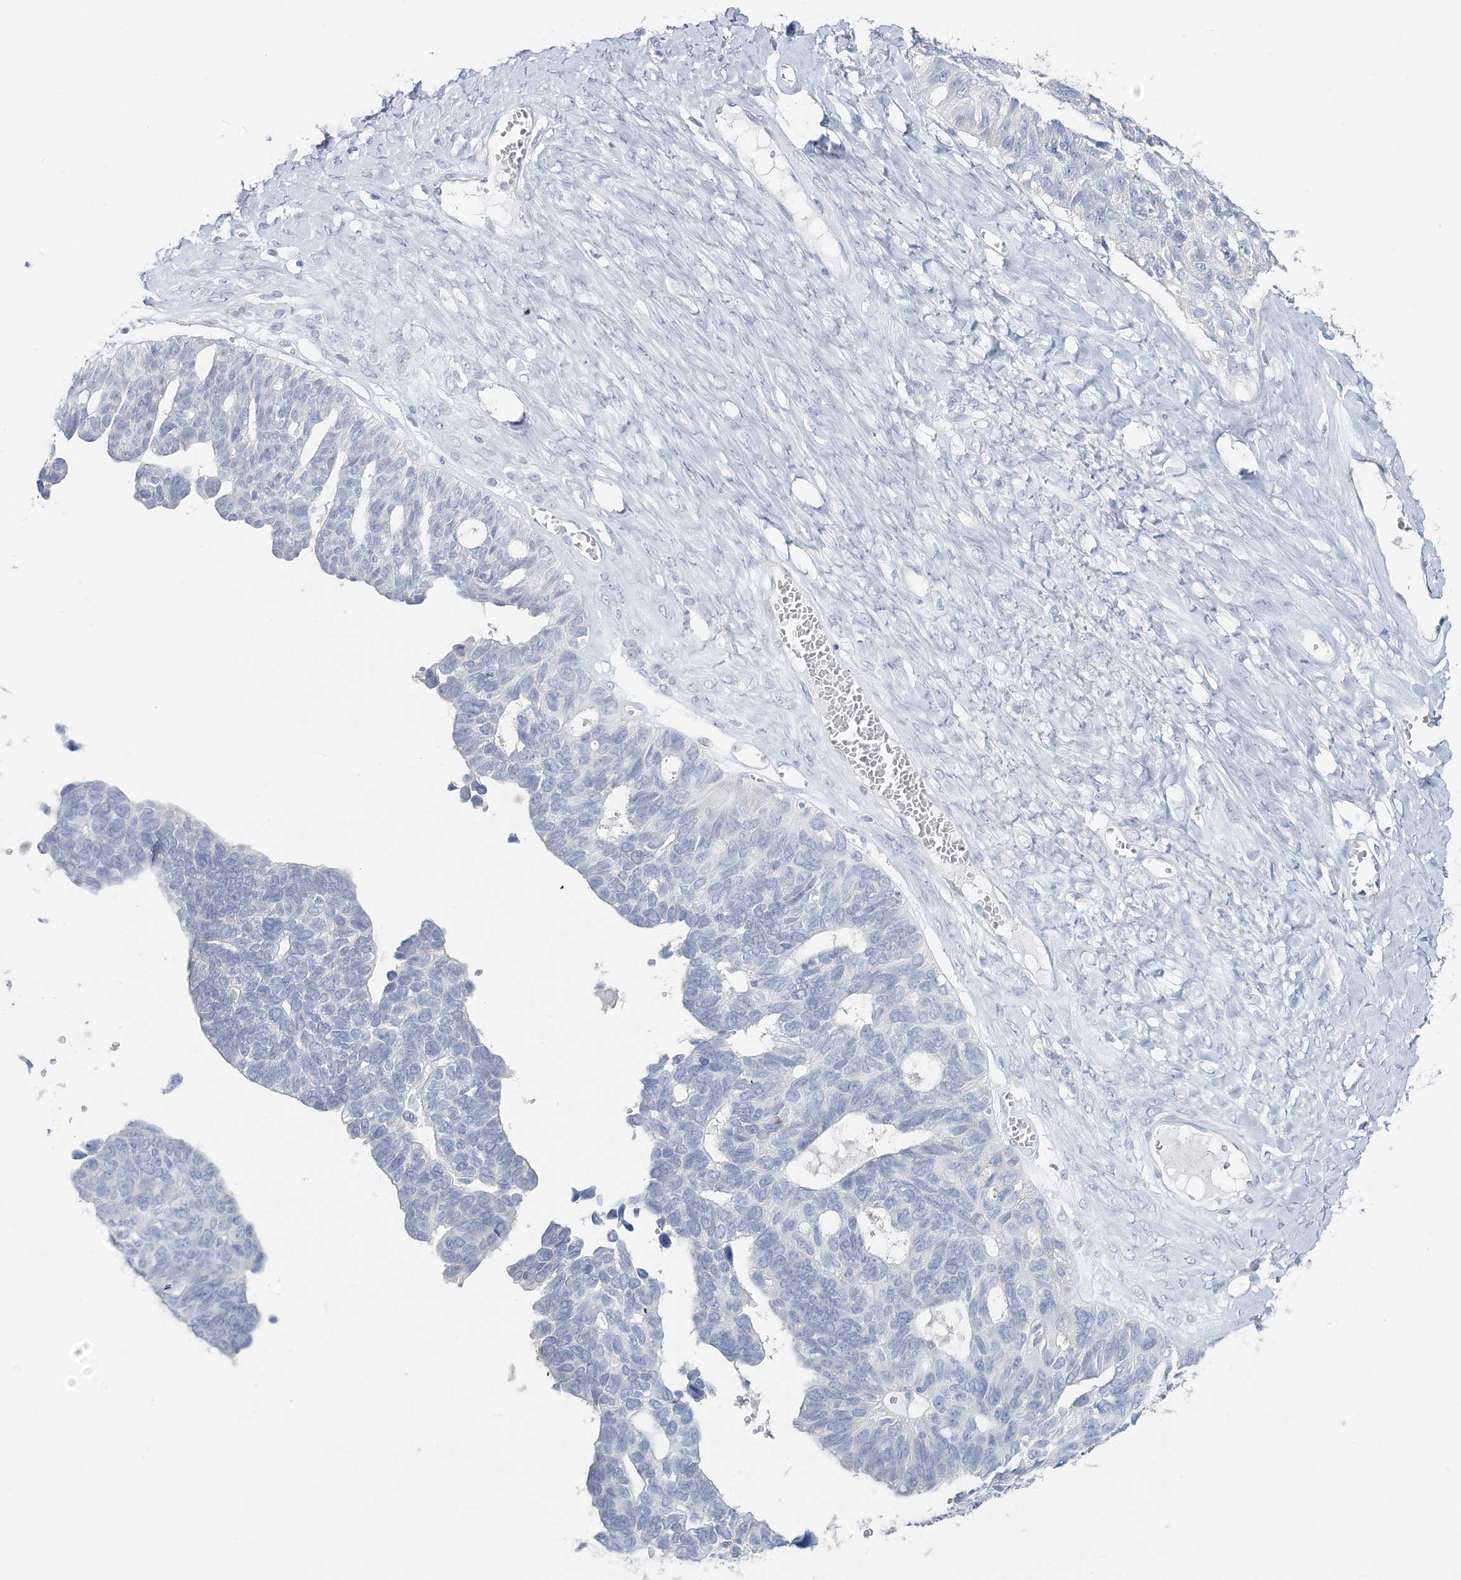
{"staining": {"intensity": "negative", "quantity": "none", "location": "none"}, "tissue": "ovarian cancer", "cell_type": "Tumor cells", "image_type": "cancer", "snomed": [{"axis": "morphology", "description": "Cystadenocarcinoma, serous, NOS"}, {"axis": "topography", "description": "Ovary"}], "caption": "This is a image of IHC staining of ovarian serous cystadenocarcinoma, which shows no positivity in tumor cells. The staining was performed using DAB to visualize the protein expression in brown, while the nuclei were stained in blue with hematoxylin (Magnification: 20x).", "gene": "CYP3A4", "patient": {"sex": "female", "age": 79}}